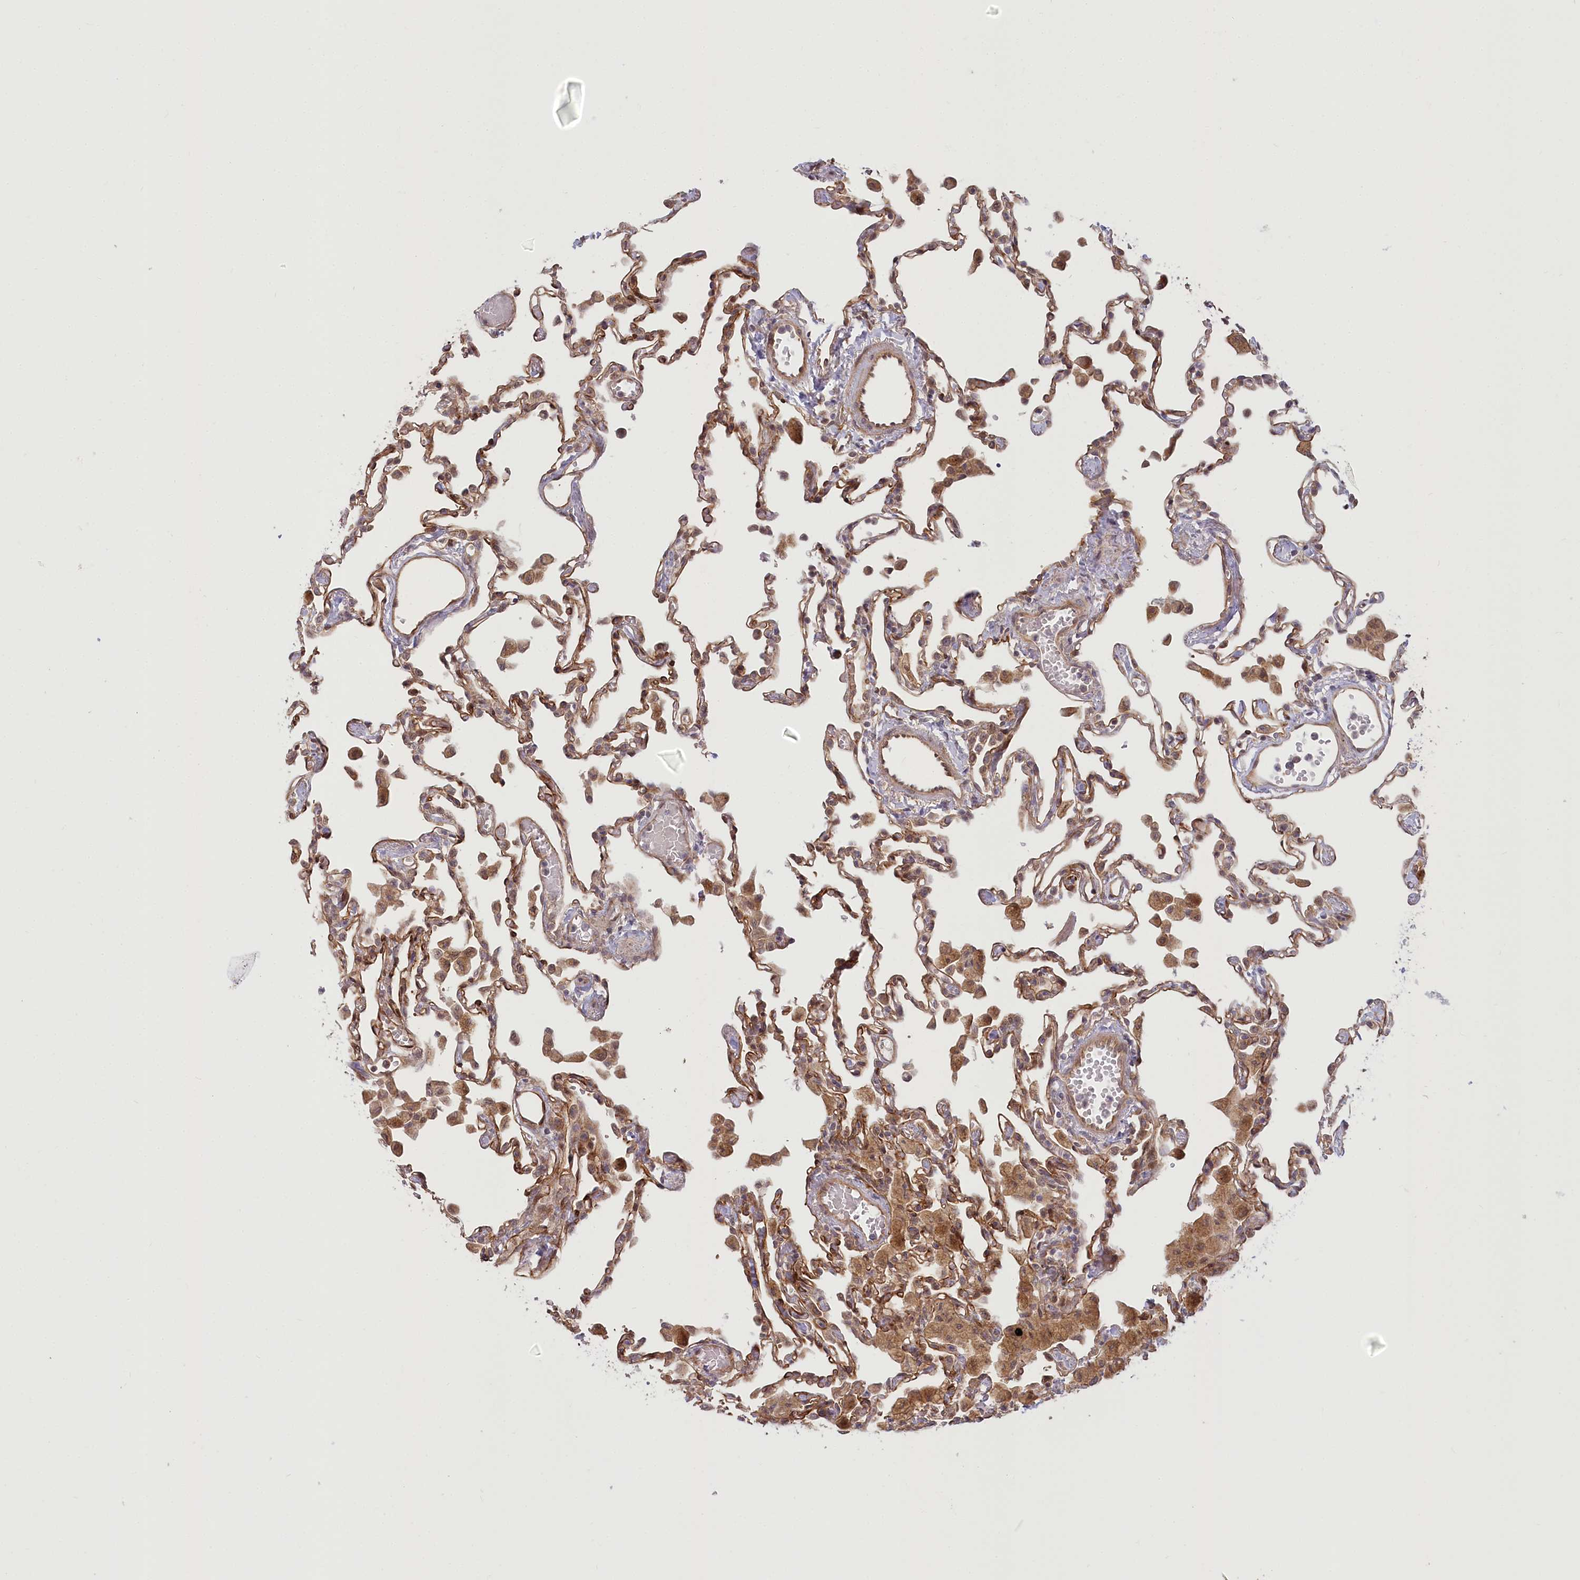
{"staining": {"intensity": "moderate", "quantity": ">75%", "location": "cytoplasmic/membranous"}, "tissue": "lung", "cell_type": "Alveolar cells", "image_type": "normal", "snomed": [{"axis": "morphology", "description": "Normal tissue, NOS"}, {"axis": "topography", "description": "Bronchus"}, {"axis": "topography", "description": "Lung"}], "caption": "The immunohistochemical stain shows moderate cytoplasmic/membranous positivity in alveolar cells of benign lung.", "gene": "CEP70", "patient": {"sex": "female", "age": 49}}